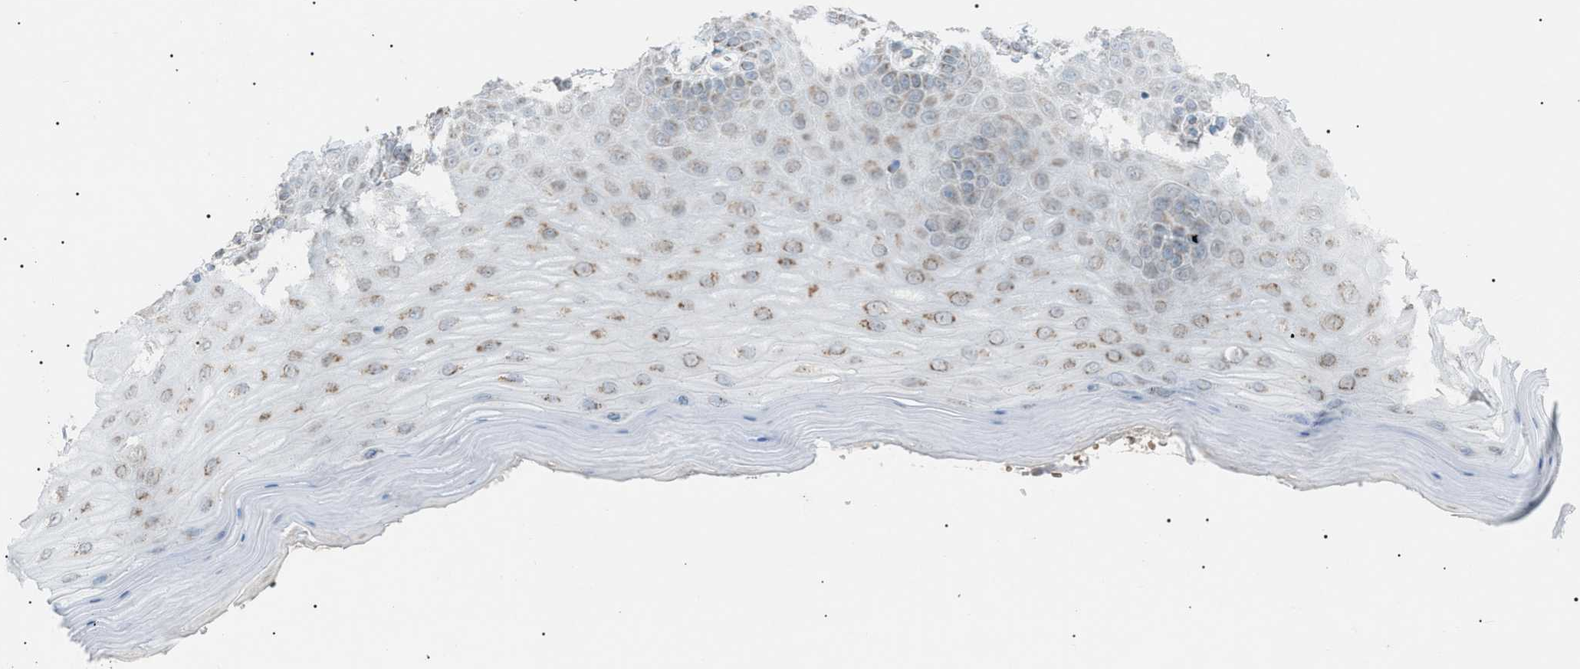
{"staining": {"intensity": "moderate", "quantity": "<25%", "location": "cytoplasmic/membranous"}, "tissue": "cervix", "cell_type": "Glandular cells", "image_type": "normal", "snomed": [{"axis": "morphology", "description": "Normal tissue, NOS"}, {"axis": "topography", "description": "Cervix"}], "caption": "High-magnification brightfield microscopy of unremarkable cervix stained with DAB (3,3'-diaminobenzidine) (brown) and counterstained with hematoxylin (blue). glandular cells exhibit moderate cytoplasmic/membranous positivity is present in approximately<25% of cells.", "gene": "ZNF516", "patient": {"sex": "female", "age": 55}}